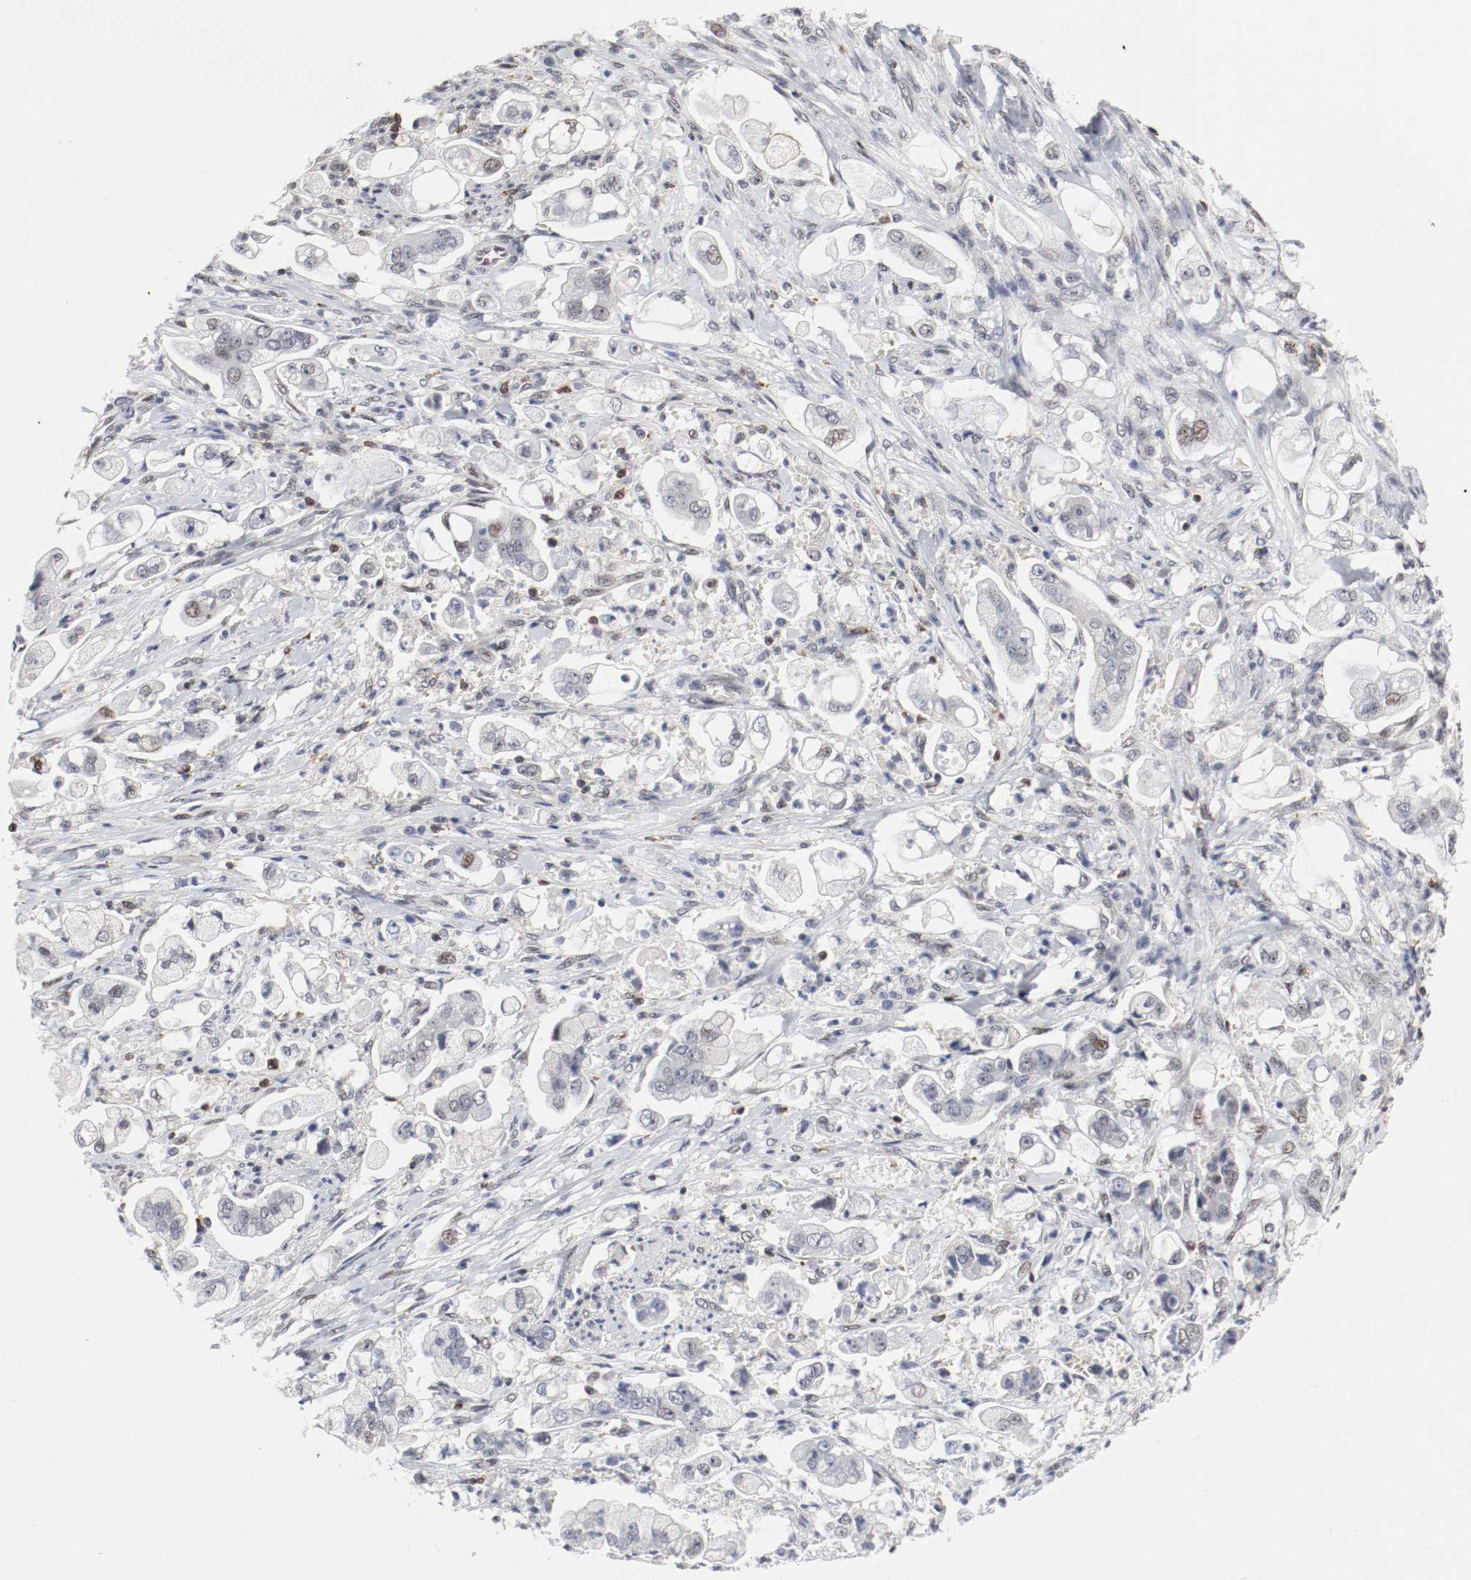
{"staining": {"intensity": "negative", "quantity": "none", "location": "none"}, "tissue": "stomach cancer", "cell_type": "Tumor cells", "image_type": "cancer", "snomed": [{"axis": "morphology", "description": "Adenocarcinoma, NOS"}, {"axis": "topography", "description": "Stomach"}], "caption": "IHC of stomach cancer (adenocarcinoma) demonstrates no positivity in tumor cells. (DAB (3,3'-diaminobenzidine) immunohistochemistry with hematoxylin counter stain).", "gene": "JUND", "patient": {"sex": "male", "age": 62}}